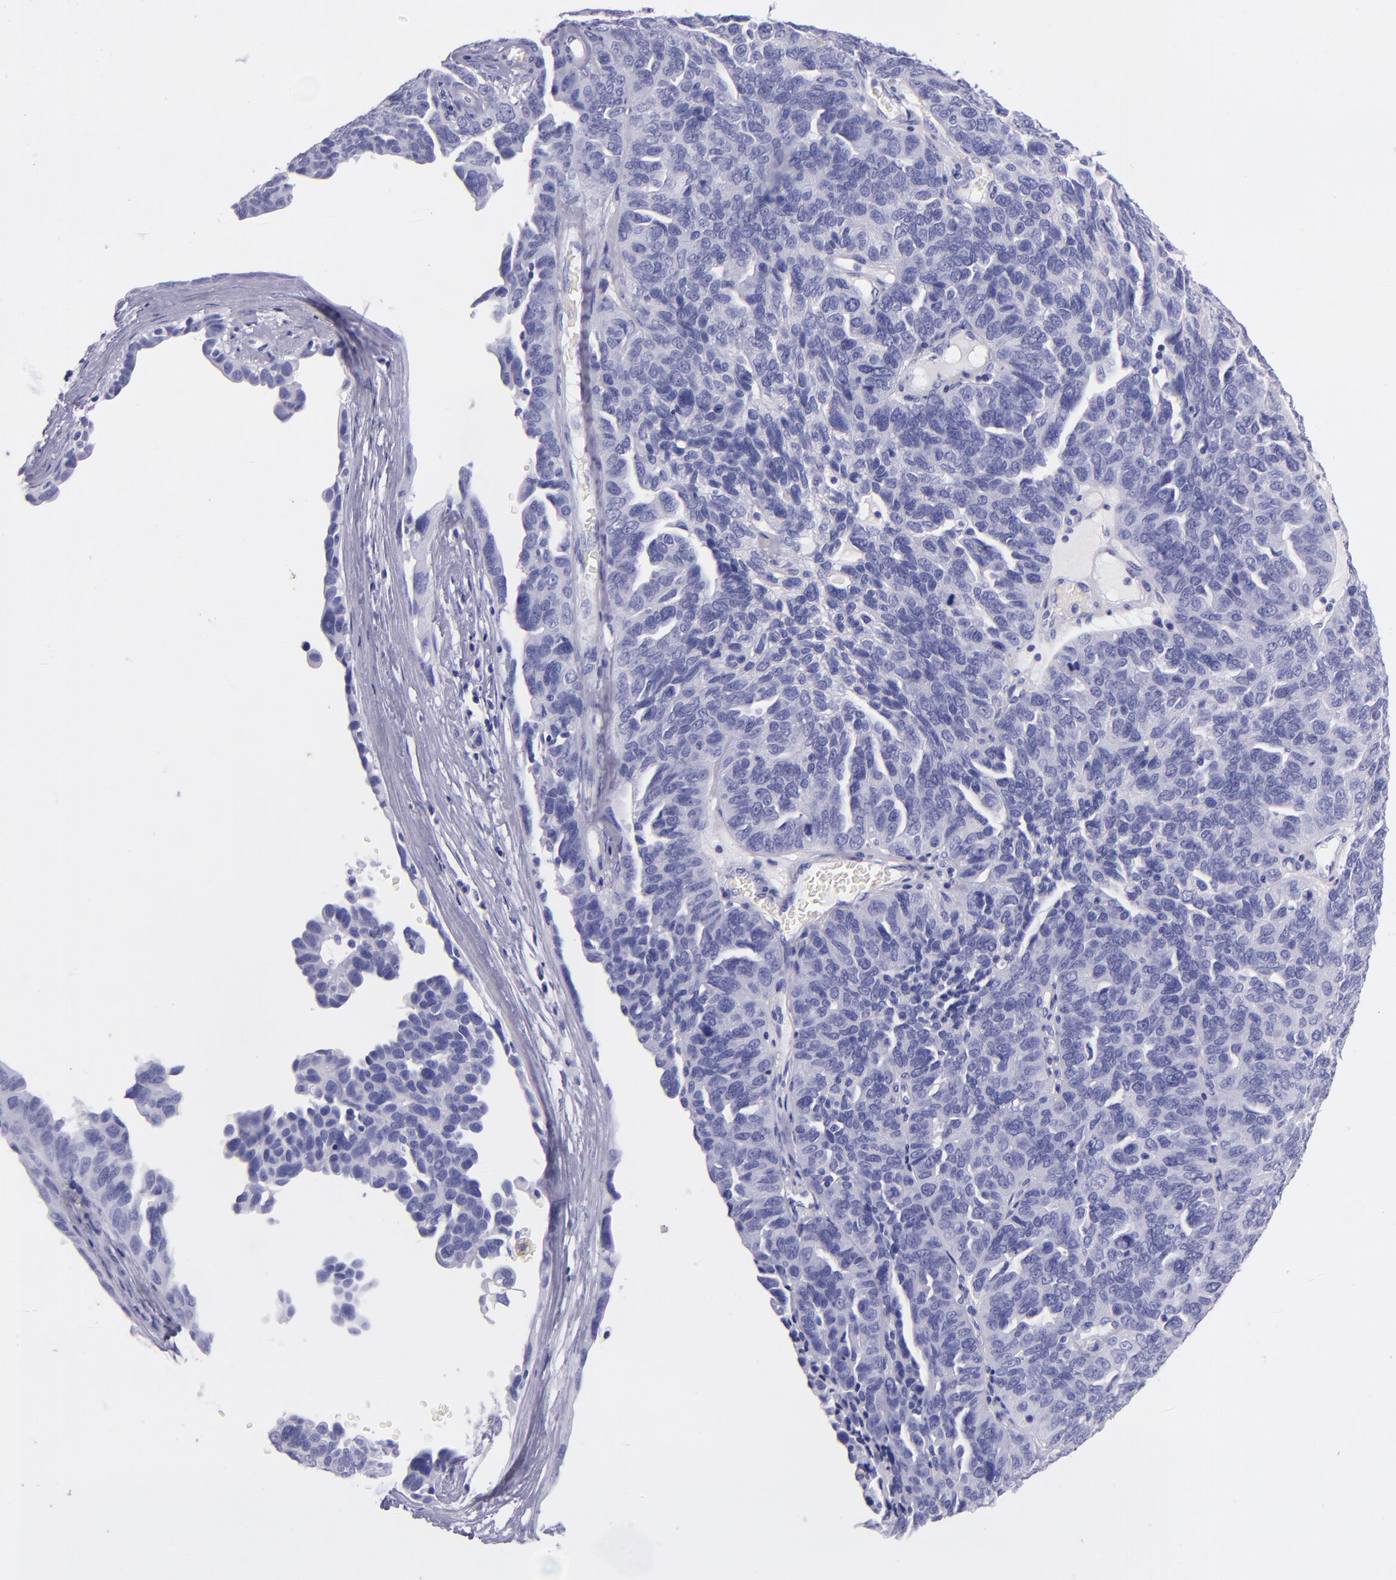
{"staining": {"intensity": "negative", "quantity": "none", "location": "none"}, "tissue": "ovarian cancer", "cell_type": "Tumor cells", "image_type": "cancer", "snomed": [{"axis": "morphology", "description": "Cystadenocarcinoma, serous, NOS"}, {"axis": "topography", "description": "Ovary"}], "caption": "Immunohistochemistry micrograph of human ovarian cancer stained for a protein (brown), which reveals no positivity in tumor cells. Nuclei are stained in blue.", "gene": "SFTPA2", "patient": {"sex": "female", "age": 64}}